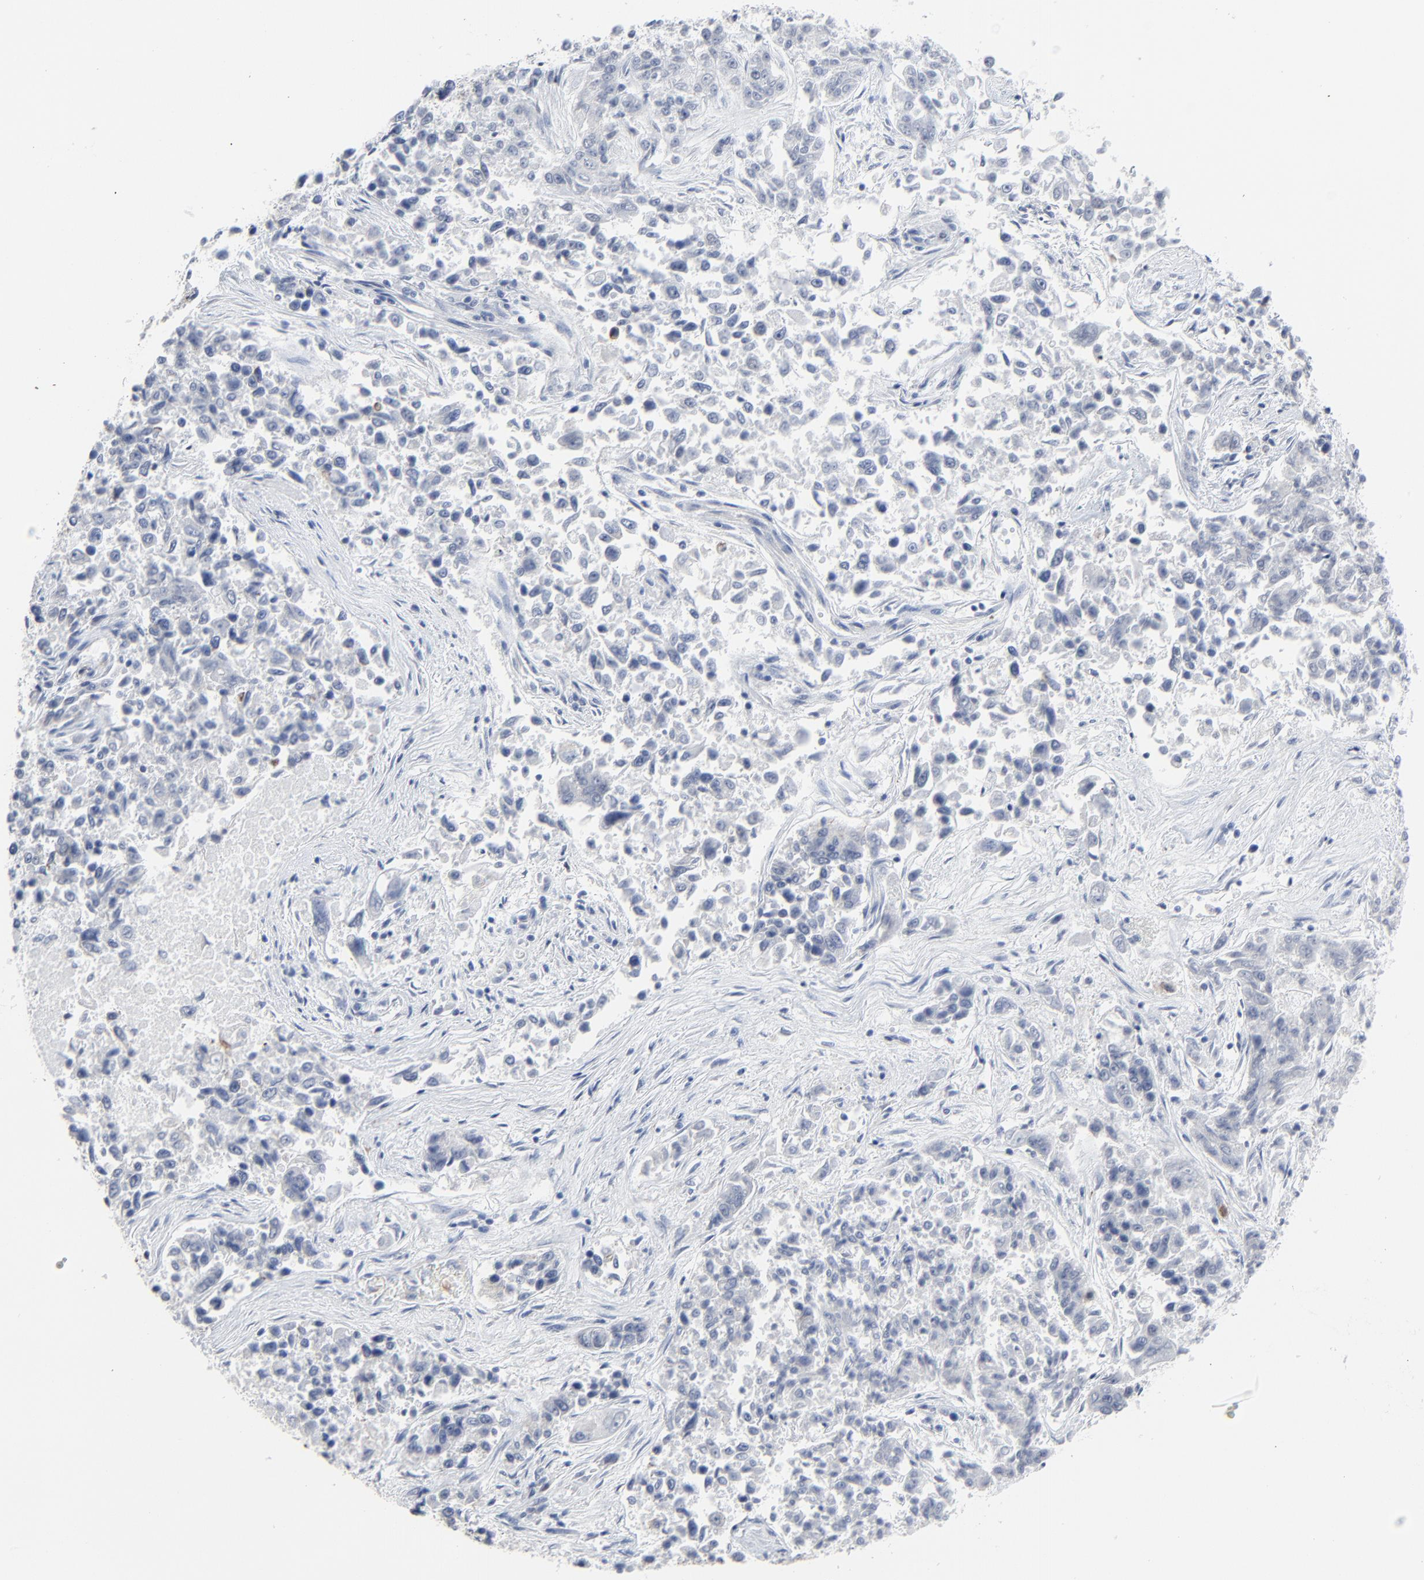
{"staining": {"intensity": "negative", "quantity": "none", "location": "none"}, "tissue": "lung cancer", "cell_type": "Tumor cells", "image_type": "cancer", "snomed": [{"axis": "morphology", "description": "Adenocarcinoma, NOS"}, {"axis": "topography", "description": "Lung"}], "caption": "DAB (3,3'-diaminobenzidine) immunohistochemical staining of lung adenocarcinoma displays no significant positivity in tumor cells.", "gene": "BIRC3", "patient": {"sex": "male", "age": 84}}